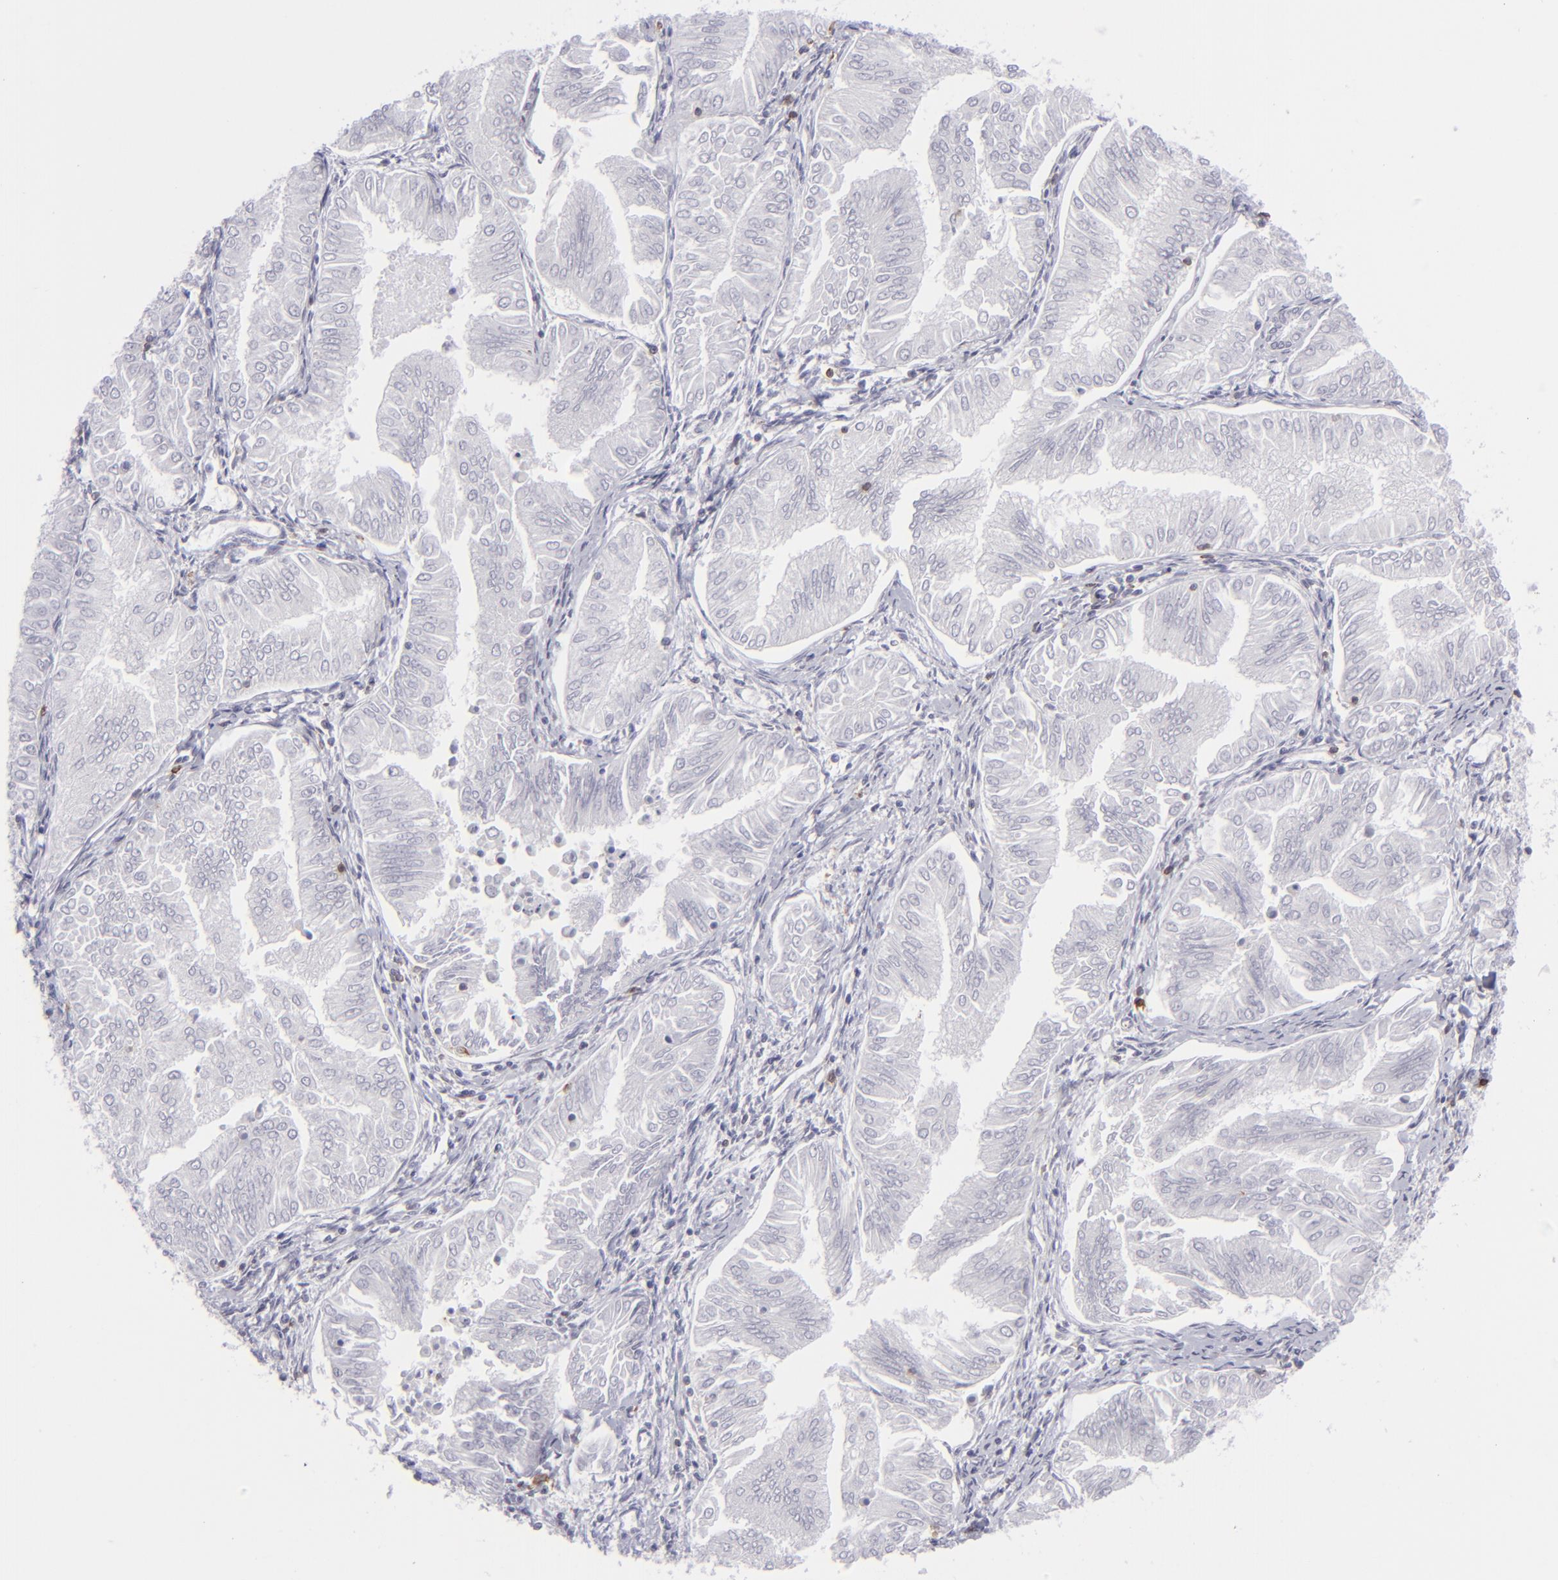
{"staining": {"intensity": "negative", "quantity": "none", "location": "none"}, "tissue": "endometrial cancer", "cell_type": "Tumor cells", "image_type": "cancer", "snomed": [{"axis": "morphology", "description": "Adenocarcinoma, NOS"}, {"axis": "topography", "description": "Endometrium"}], "caption": "This is an immunohistochemistry (IHC) photomicrograph of human endometrial cancer. There is no expression in tumor cells.", "gene": "CD7", "patient": {"sex": "female", "age": 53}}